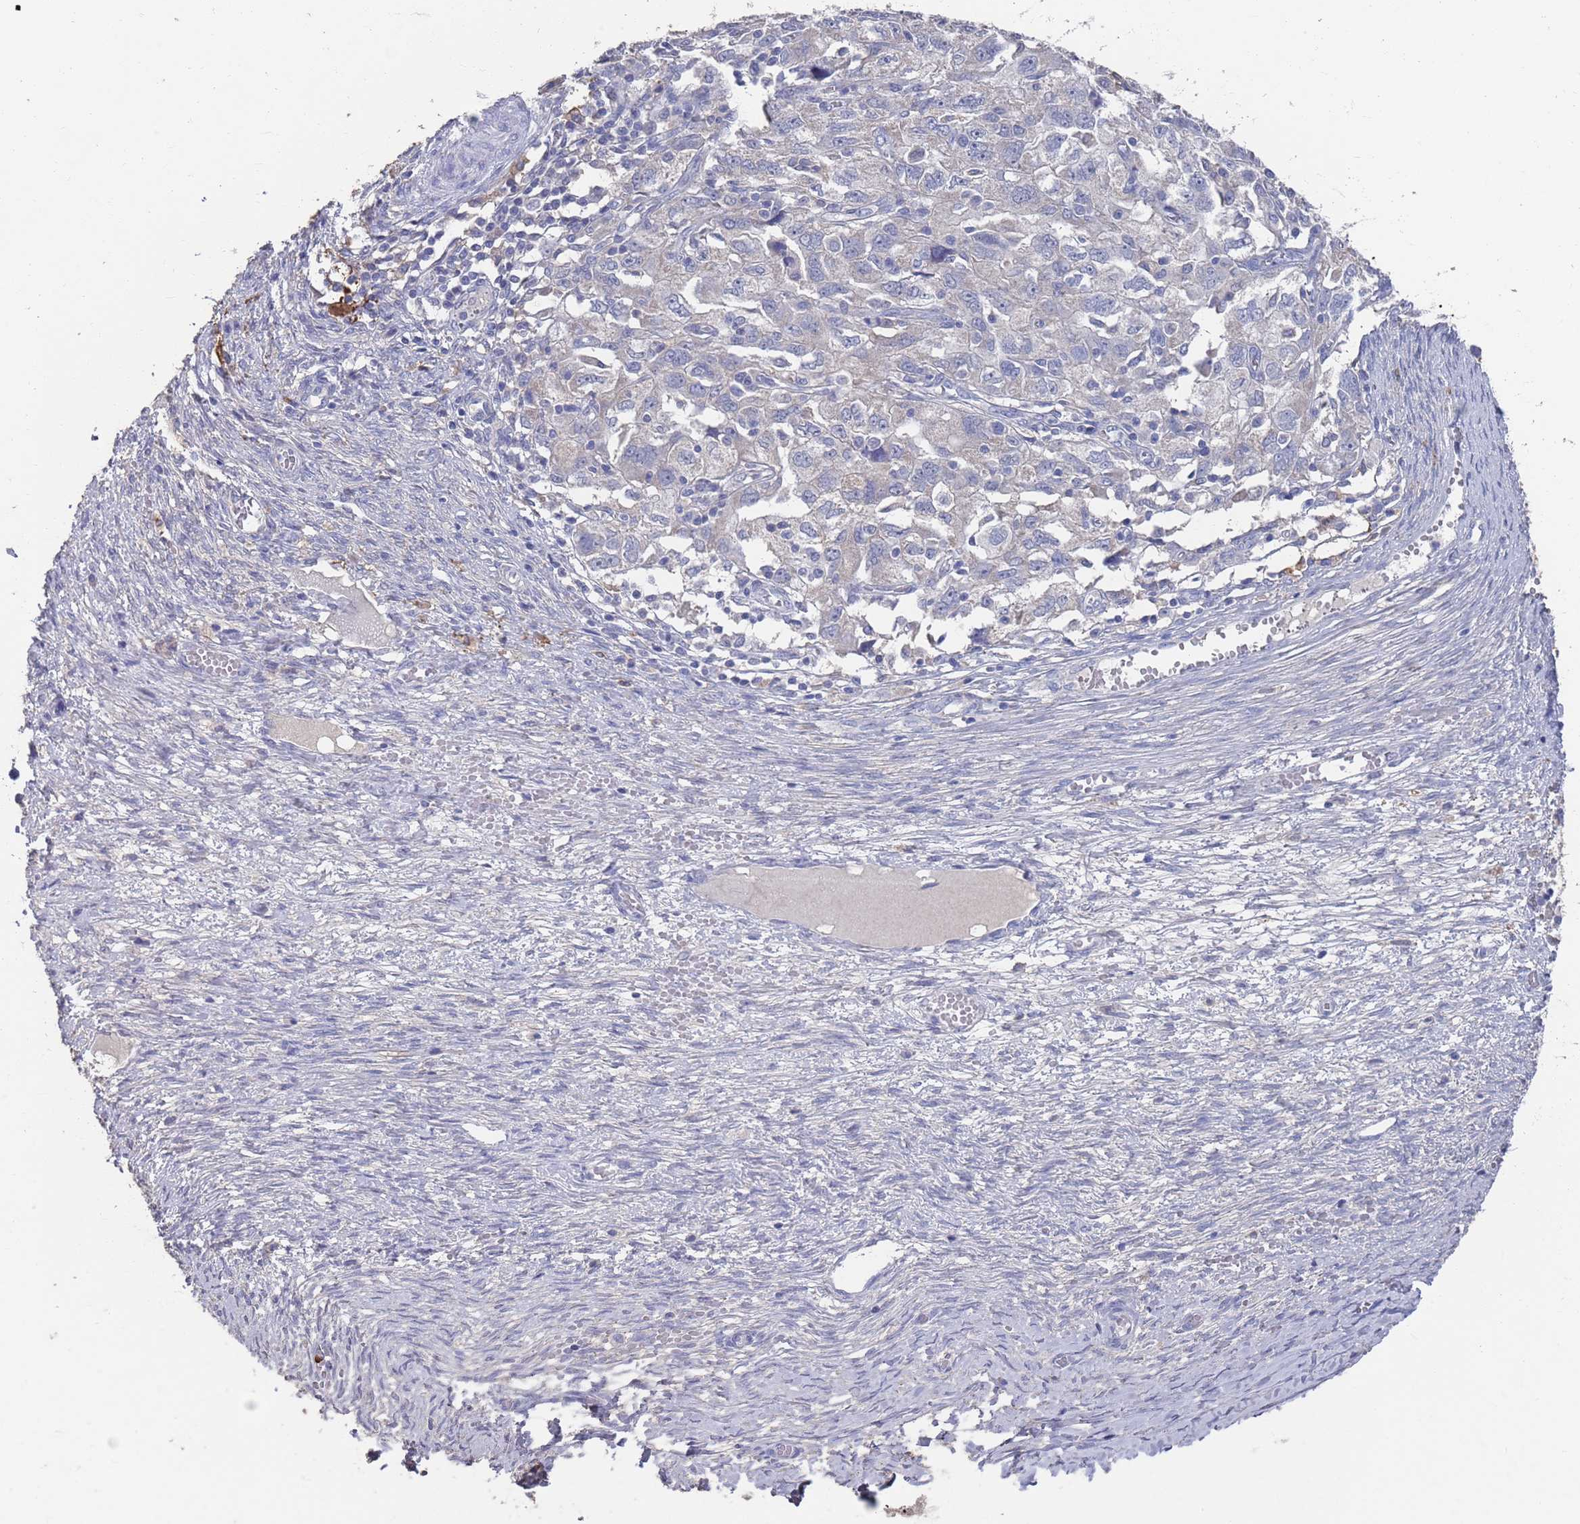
{"staining": {"intensity": "negative", "quantity": "none", "location": "none"}, "tissue": "ovarian cancer", "cell_type": "Tumor cells", "image_type": "cancer", "snomed": [{"axis": "morphology", "description": "Carcinoma, NOS"}, {"axis": "morphology", "description": "Cystadenocarcinoma, serous, NOS"}, {"axis": "topography", "description": "Ovary"}], "caption": "Tumor cells are negative for brown protein staining in ovarian carcinoma.", "gene": "BTBD18", "patient": {"sex": "female", "age": 69}}